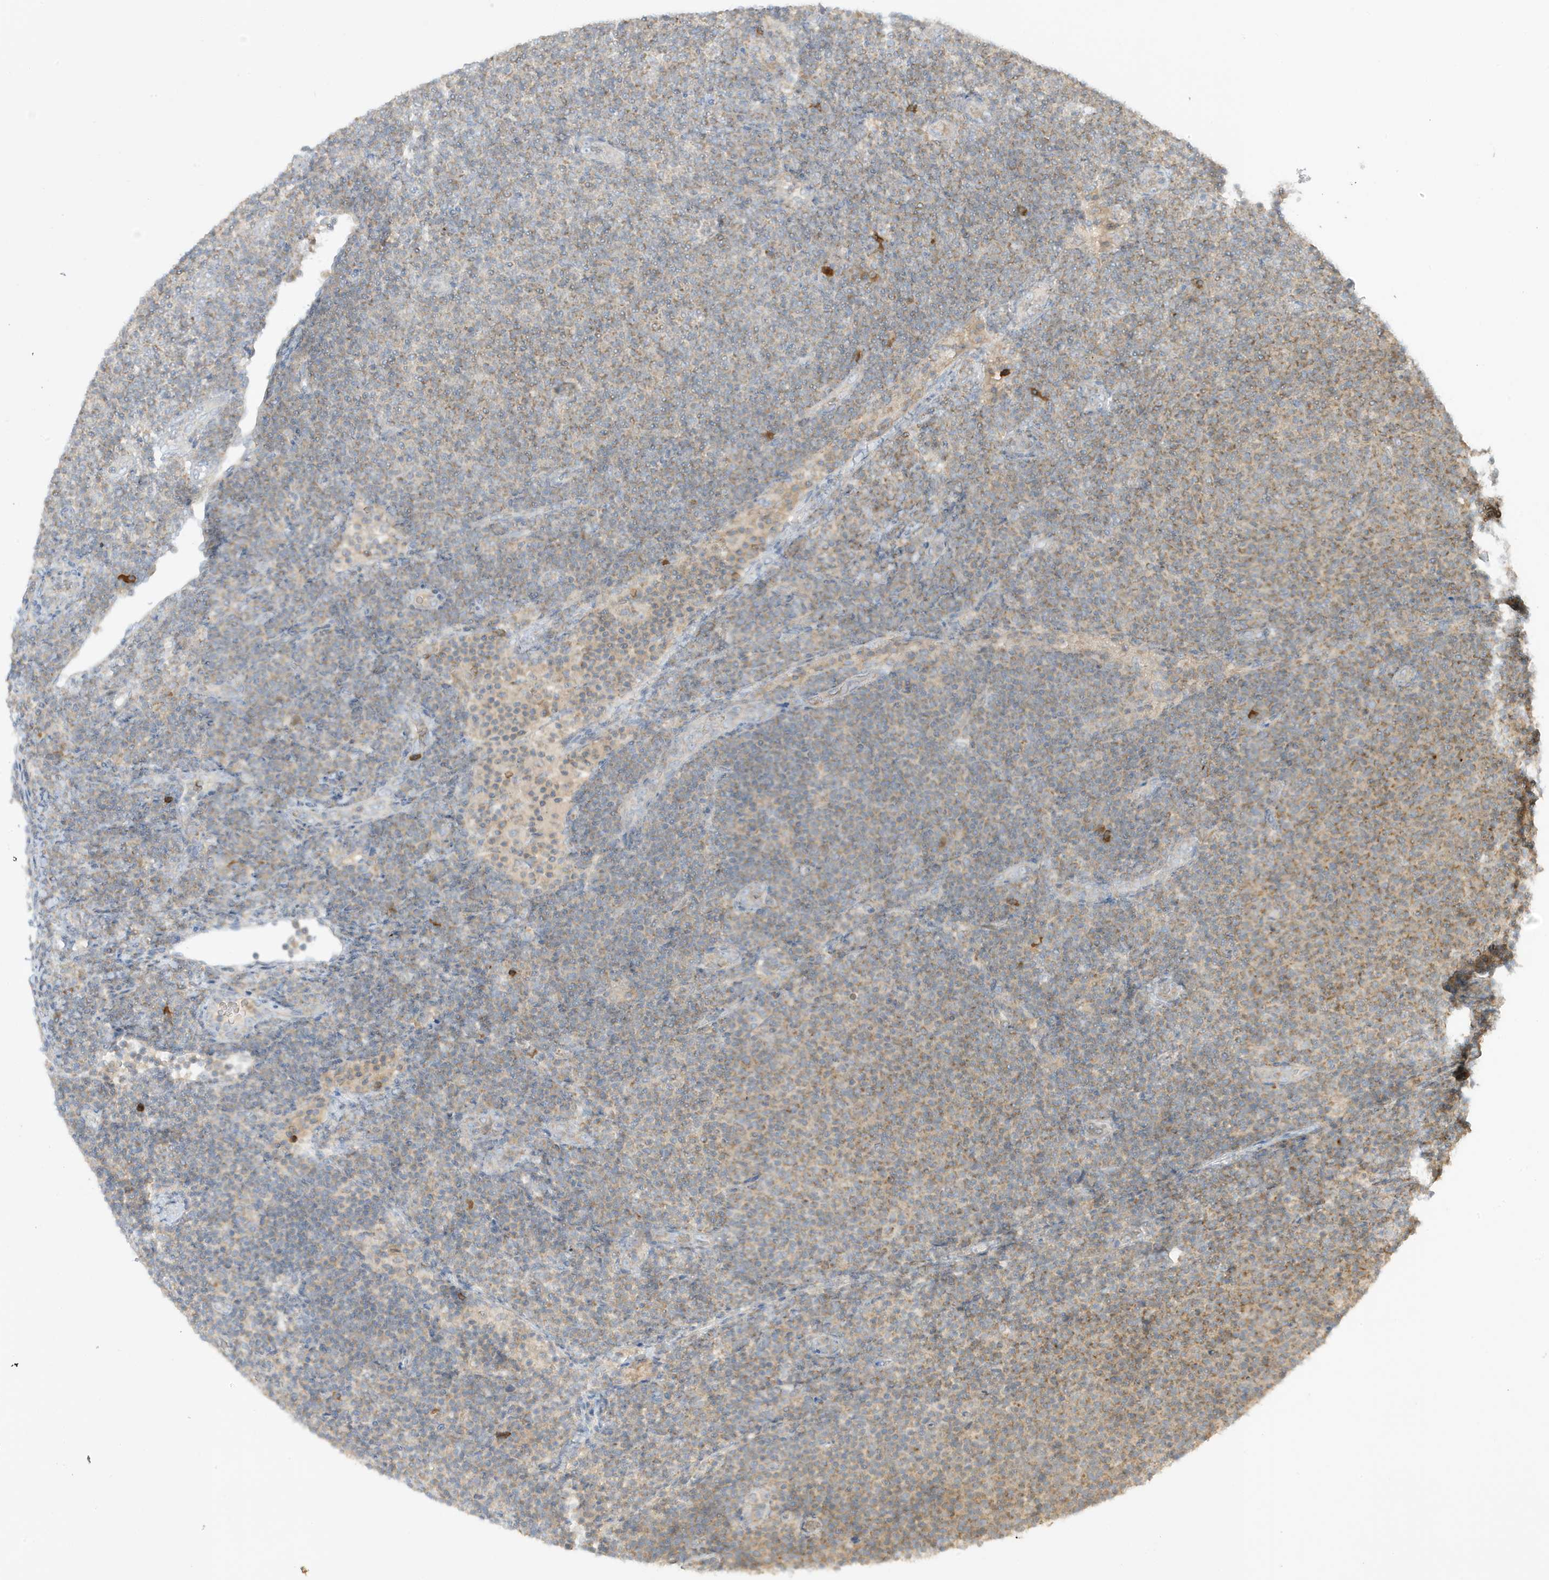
{"staining": {"intensity": "weak", "quantity": "25%-75%", "location": "cytoplasmic/membranous"}, "tissue": "lymphoma", "cell_type": "Tumor cells", "image_type": "cancer", "snomed": [{"axis": "morphology", "description": "Malignant lymphoma, non-Hodgkin's type, Low grade"}, {"axis": "topography", "description": "Lymph node"}], "caption": "Low-grade malignant lymphoma, non-Hodgkin's type tissue exhibits weak cytoplasmic/membranous staining in approximately 25%-75% of tumor cells", "gene": "NPPC", "patient": {"sex": "male", "age": 66}}